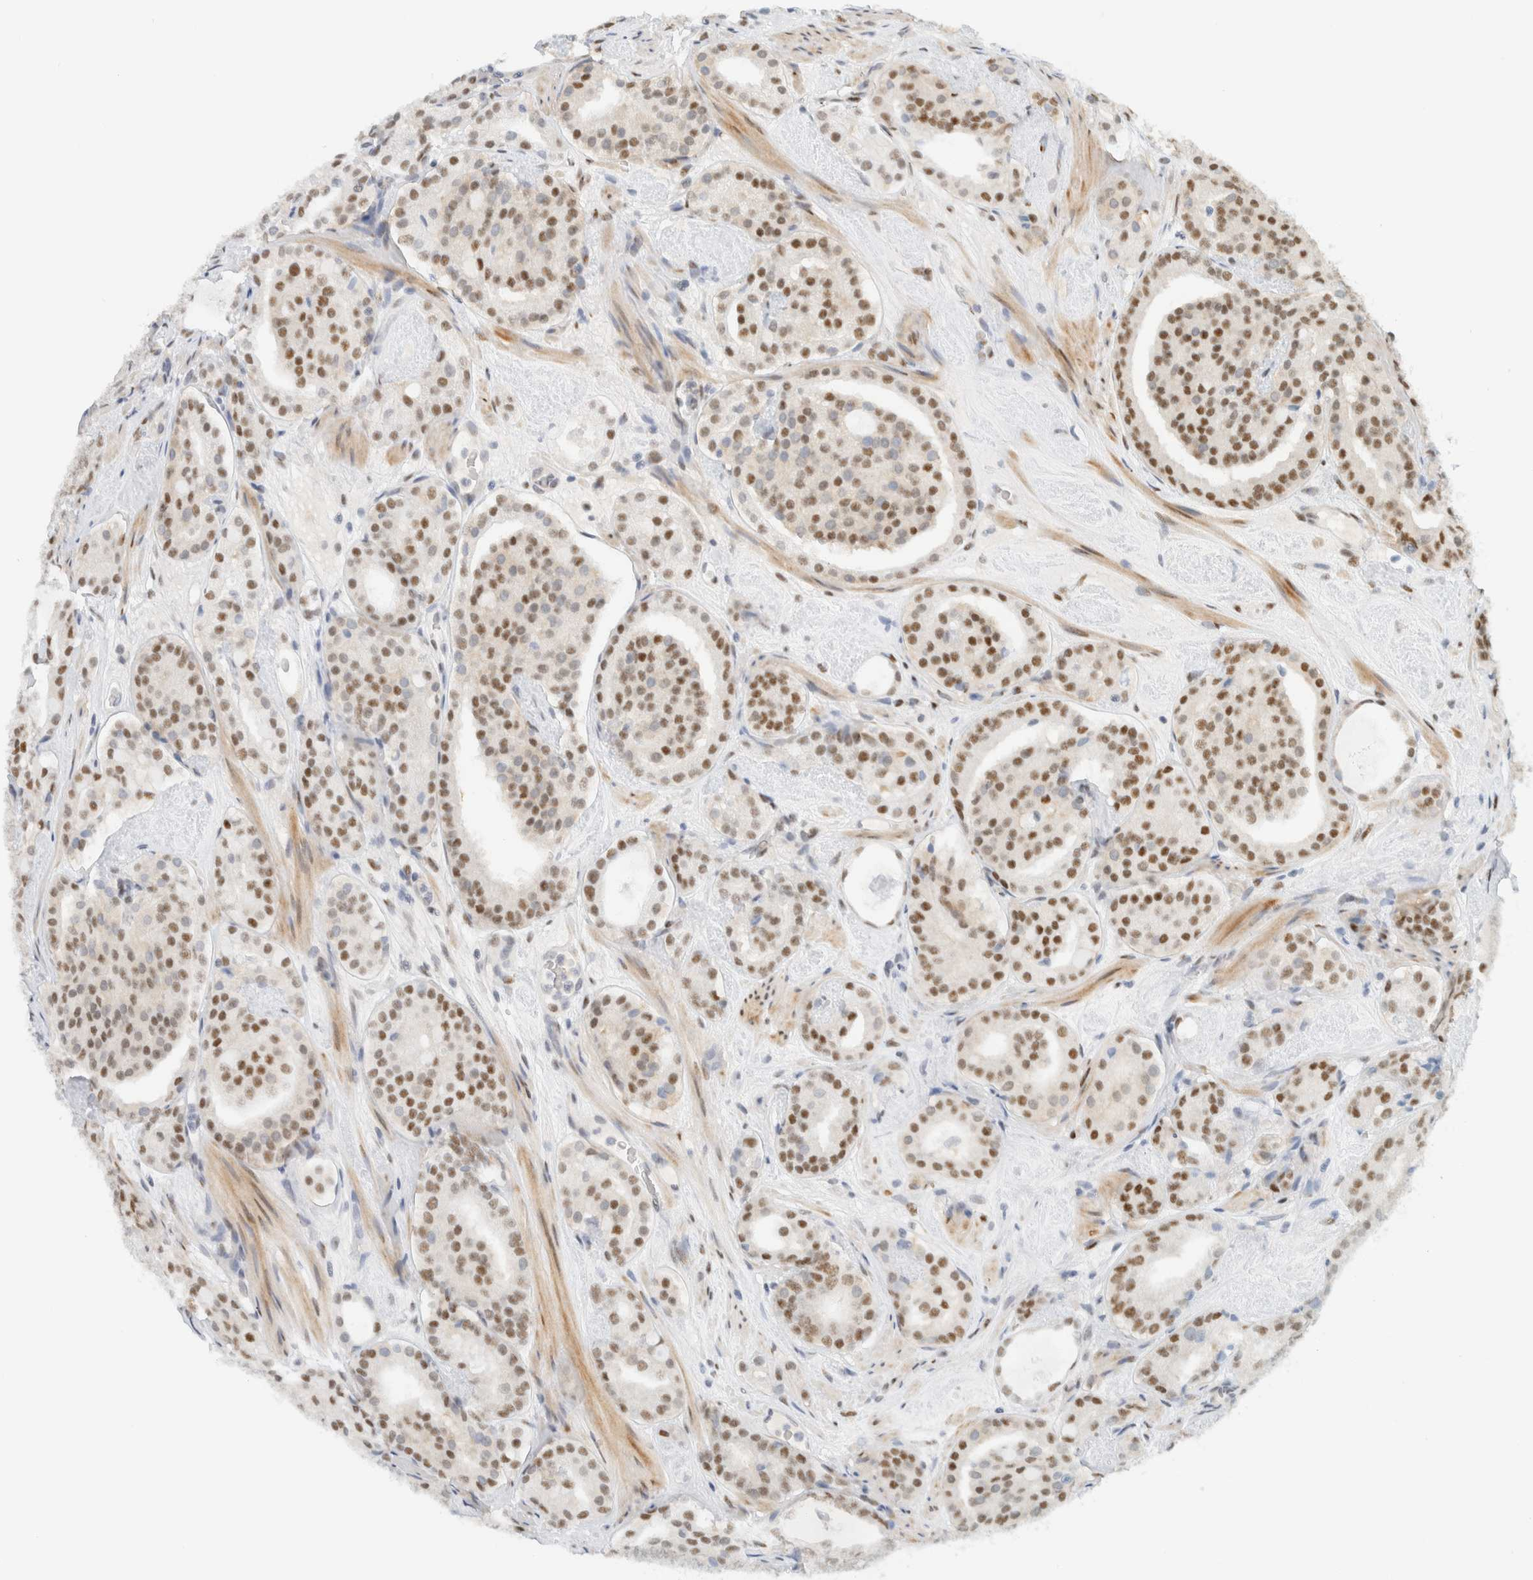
{"staining": {"intensity": "moderate", "quantity": ">75%", "location": "nuclear"}, "tissue": "prostate cancer", "cell_type": "Tumor cells", "image_type": "cancer", "snomed": [{"axis": "morphology", "description": "Adenocarcinoma, Low grade"}, {"axis": "topography", "description": "Prostate"}], "caption": "IHC of low-grade adenocarcinoma (prostate) reveals medium levels of moderate nuclear positivity in about >75% of tumor cells.", "gene": "ZNF683", "patient": {"sex": "male", "age": 69}}